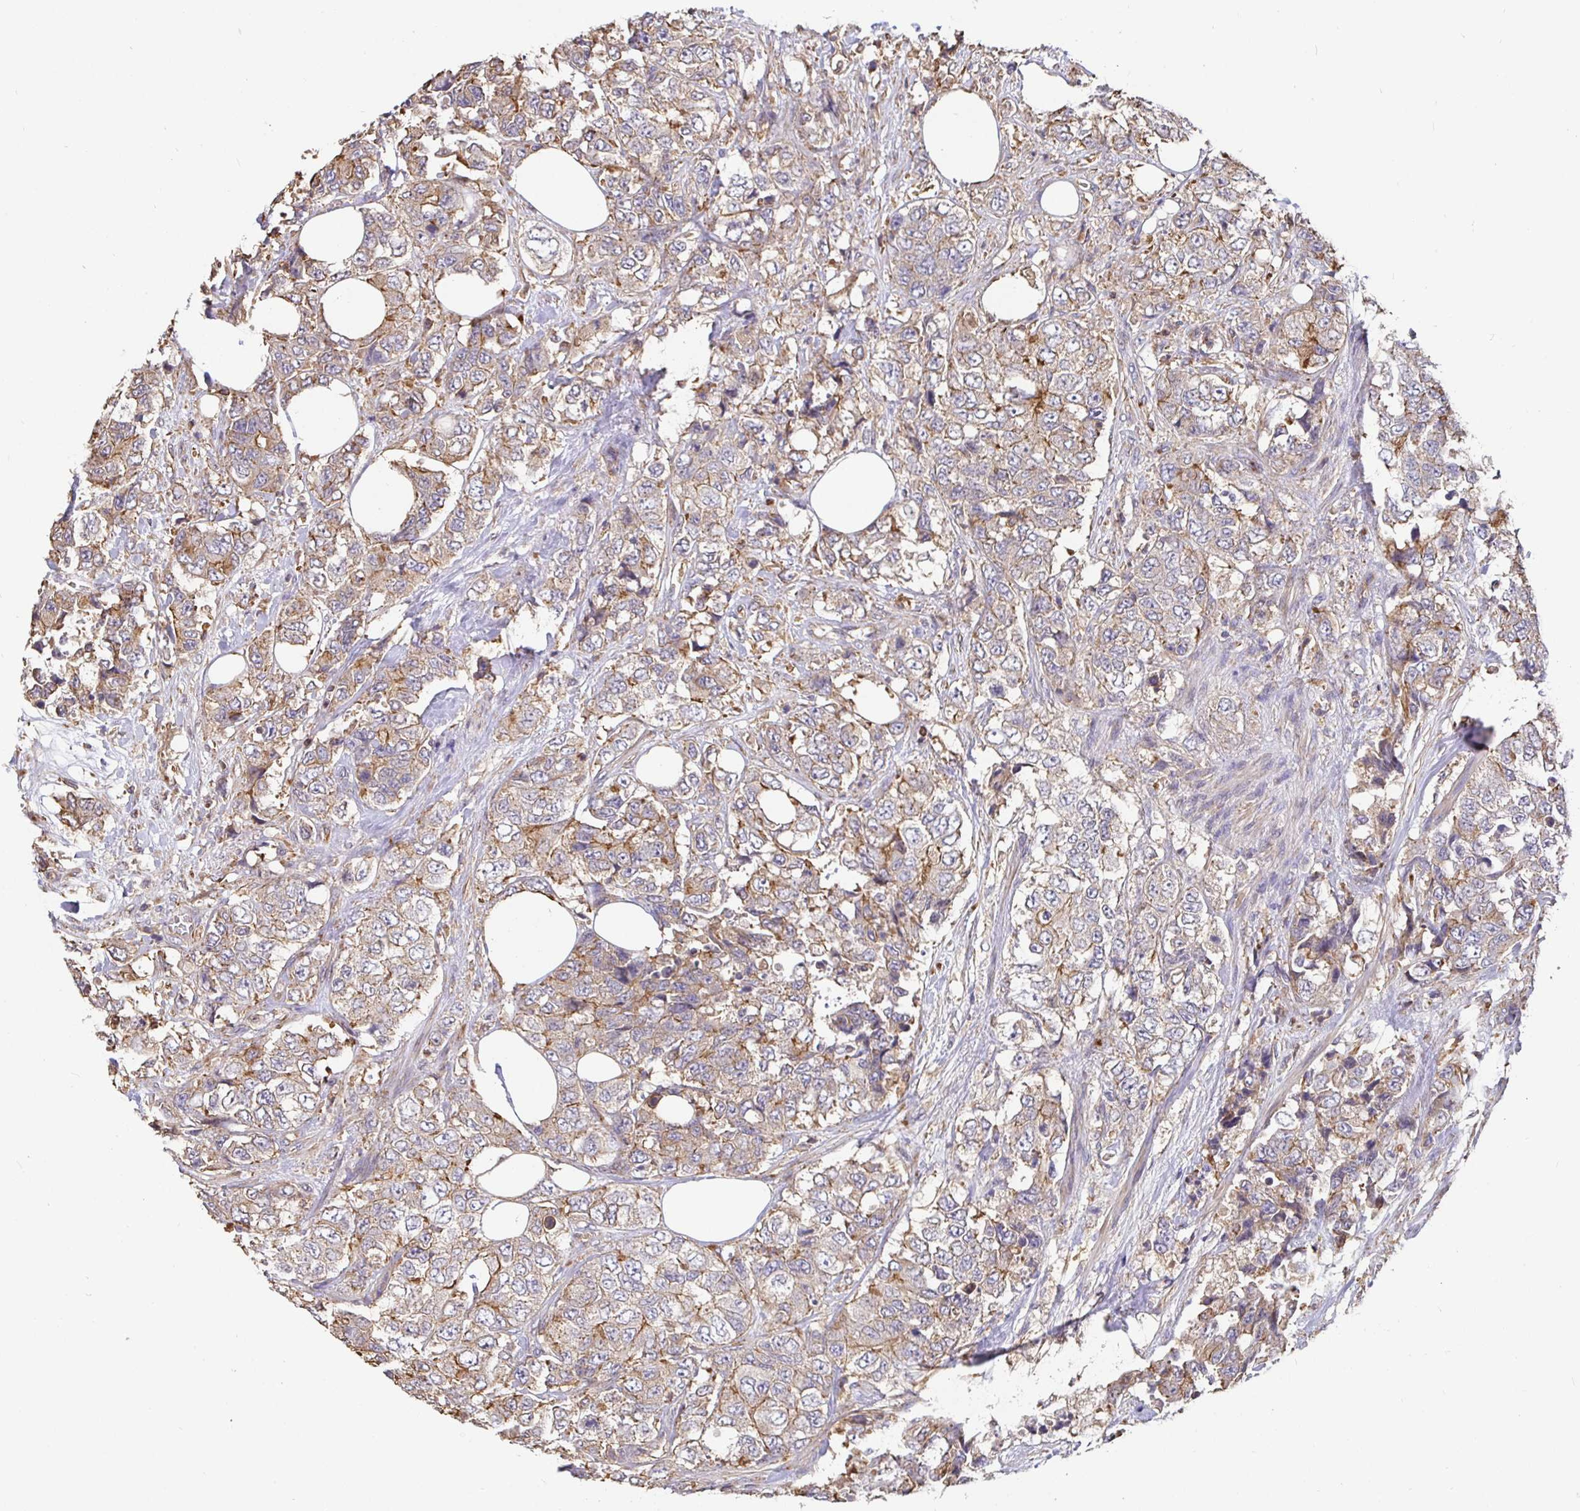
{"staining": {"intensity": "moderate", "quantity": ">75%", "location": "cytoplasmic/membranous"}, "tissue": "urothelial cancer", "cell_type": "Tumor cells", "image_type": "cancer", "snomed": [{"axis": "morphology", "description": "Urothelial carcinoma, High grade"}, {"axis": "topography", "description": "Urinary bladder"}], "caption": "This histopathology image displays high-grade urothelial carcinoma stained with IHC to label a protein in brown. The cytoplasmic/membranous of tumor cells show moderate positivity for the protein. Nuclei are counter-stained blue.", "gene": "C1QTNF7", "patient": {"sex": "female", "age": 78}}